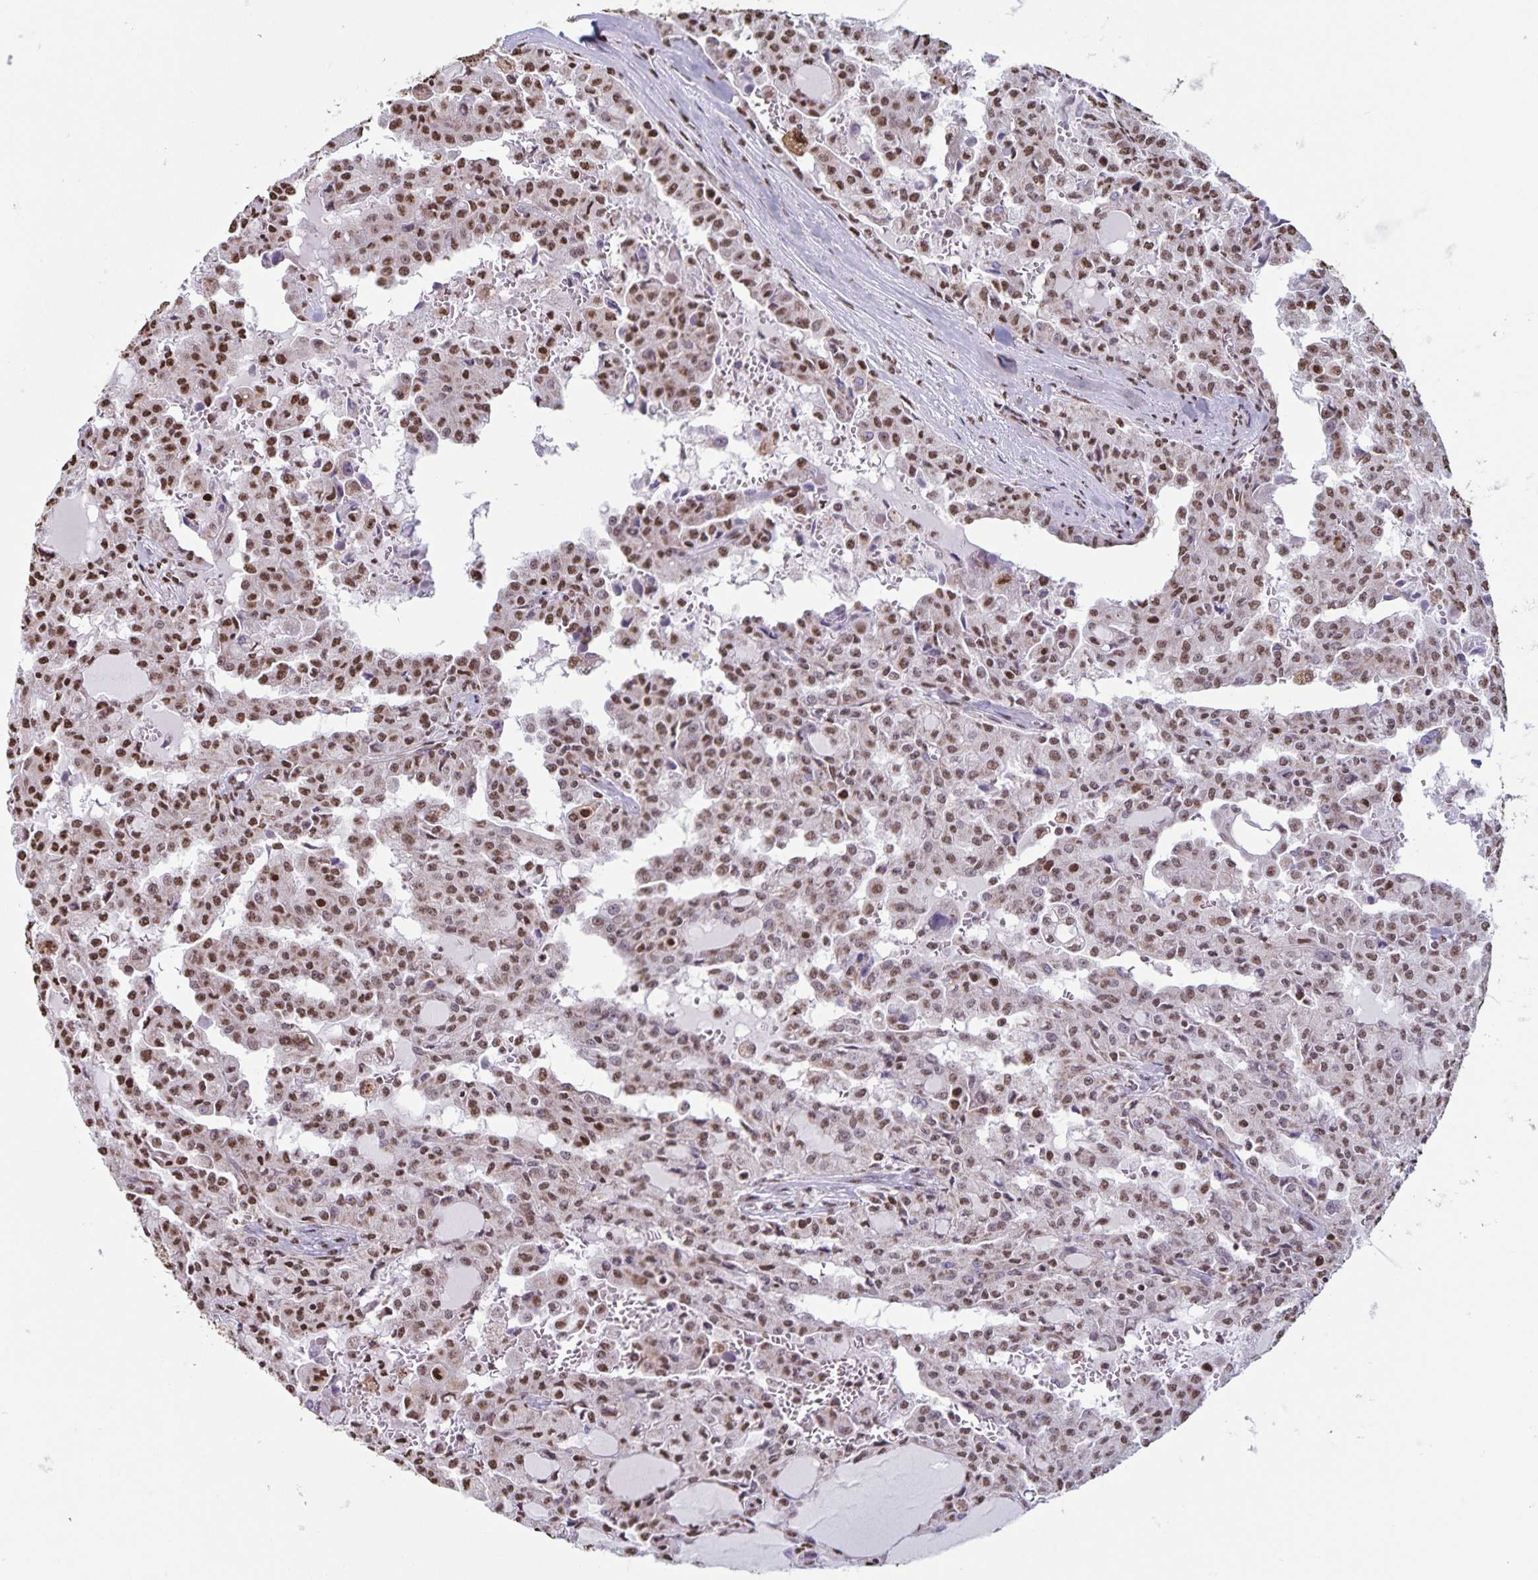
{"staining": {"intensity": "moderate", "quantity": ">75%", "location": "nuclear"}, "tissue": "head and neck cancer", "cell_type": "Tumor cells", "image_type": "cancer", "snomed": [{"axis": "morphology", "description": "Adenocarcinoma, NOS"}, {"axis": "topography", "description": "Head-Neck"}], "caption": "A photomicrograph of head and neck cancer (adenocarcinoma) stained for a protein displays moderate nuclear brown staining in tumor cells. (Stains: DAB (3,3'-diaminobenzidine) in brown, nuclei in blue, Microscopy: brightfield microscopy at high magnification).", "gene": "DUT", "patient": {"sex": "male", "age": 64}}